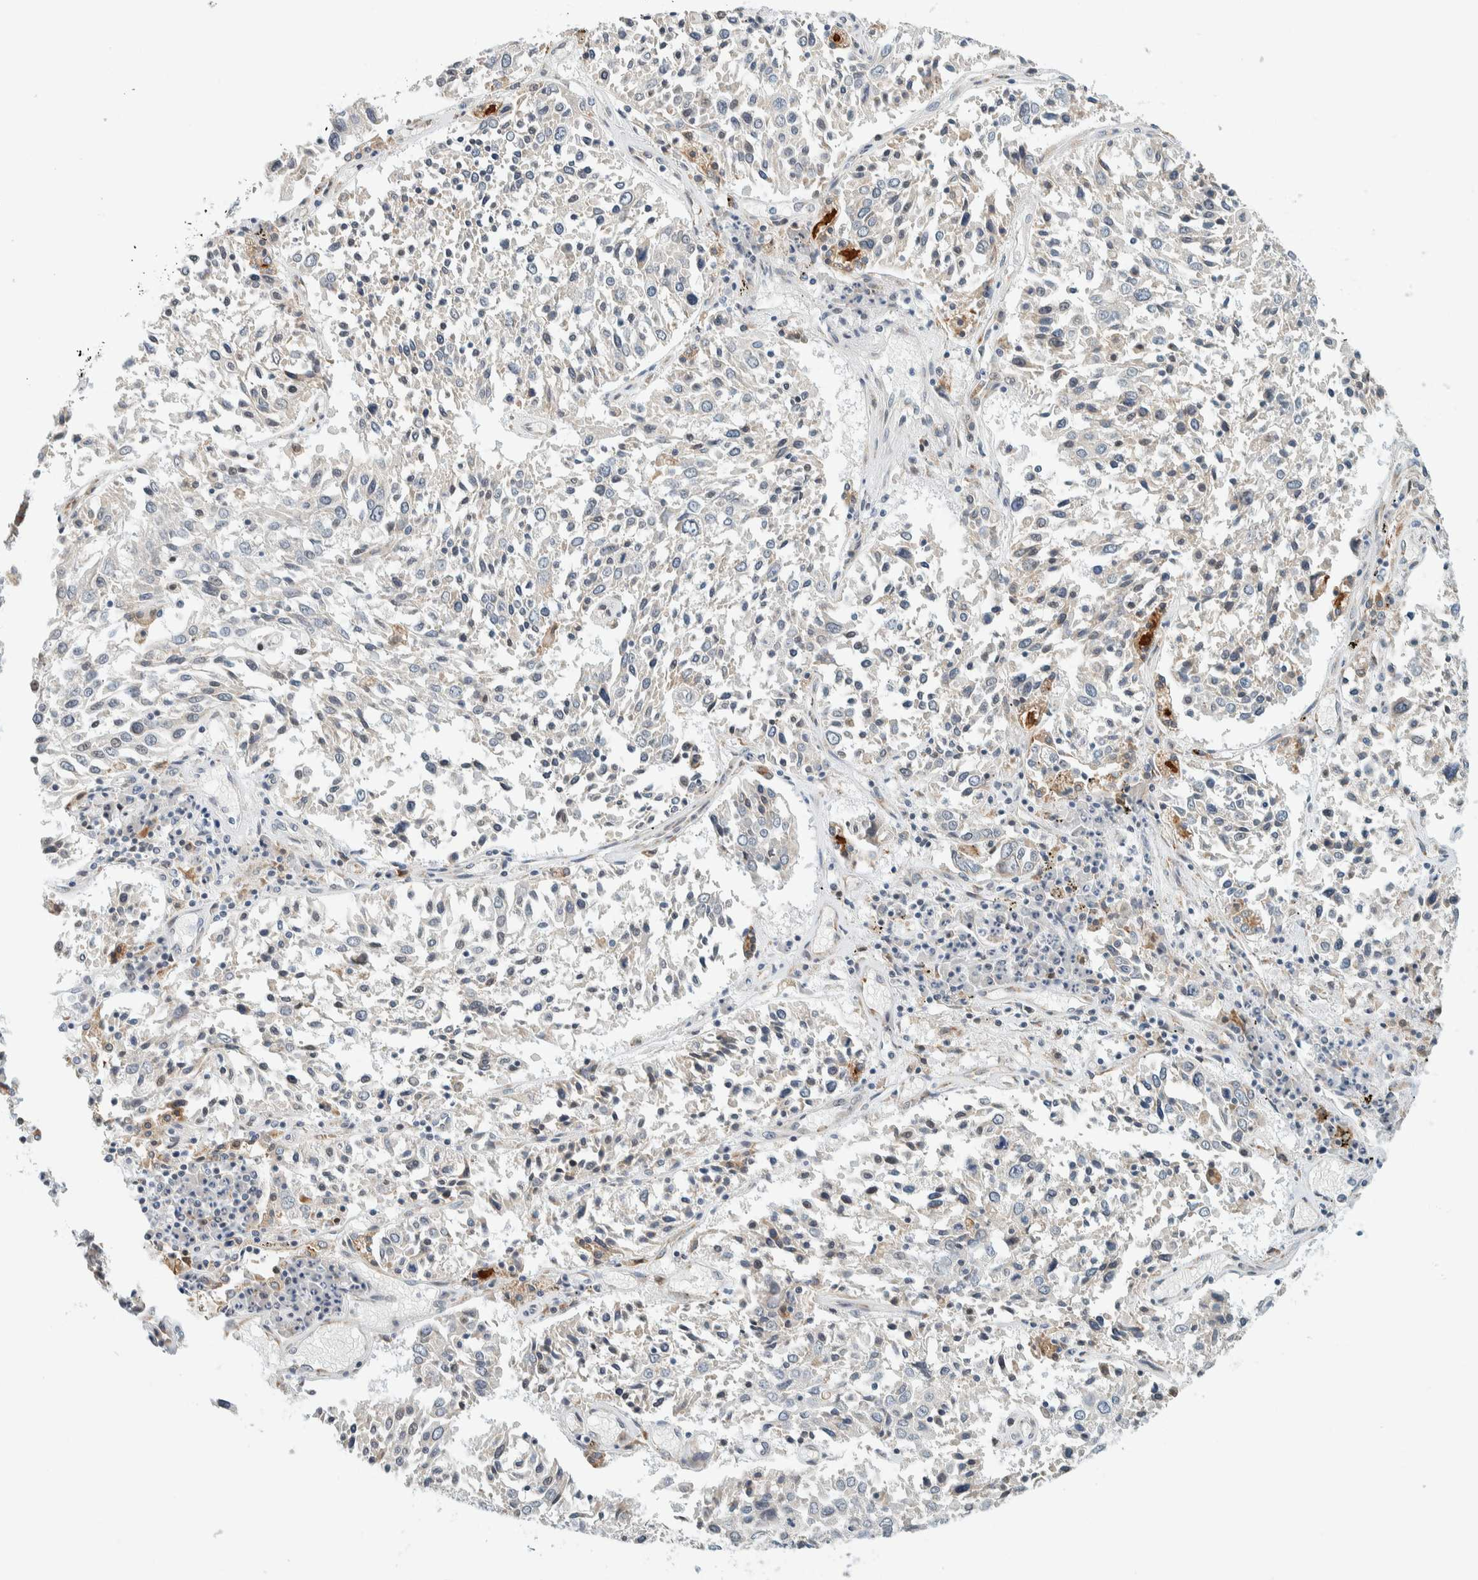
{"staining": {"intensity": "negative", "quantity": "none", "location": "none"}, "tissue": "lung cancer", "cell_type": "Tumor cells", "image_type": "cancer", "snomed": [{"axis": "morphology", "description": "Squamous cell carcinoma, NOS"}, {"axis": "topography", "description": "Lung"}], "caption": "Lung cancer was stained to show a protein in brown. There is no significant staining in tumor cells.", "gene": "SUMF2", "patient": {"sex": "male", "age": 65}}